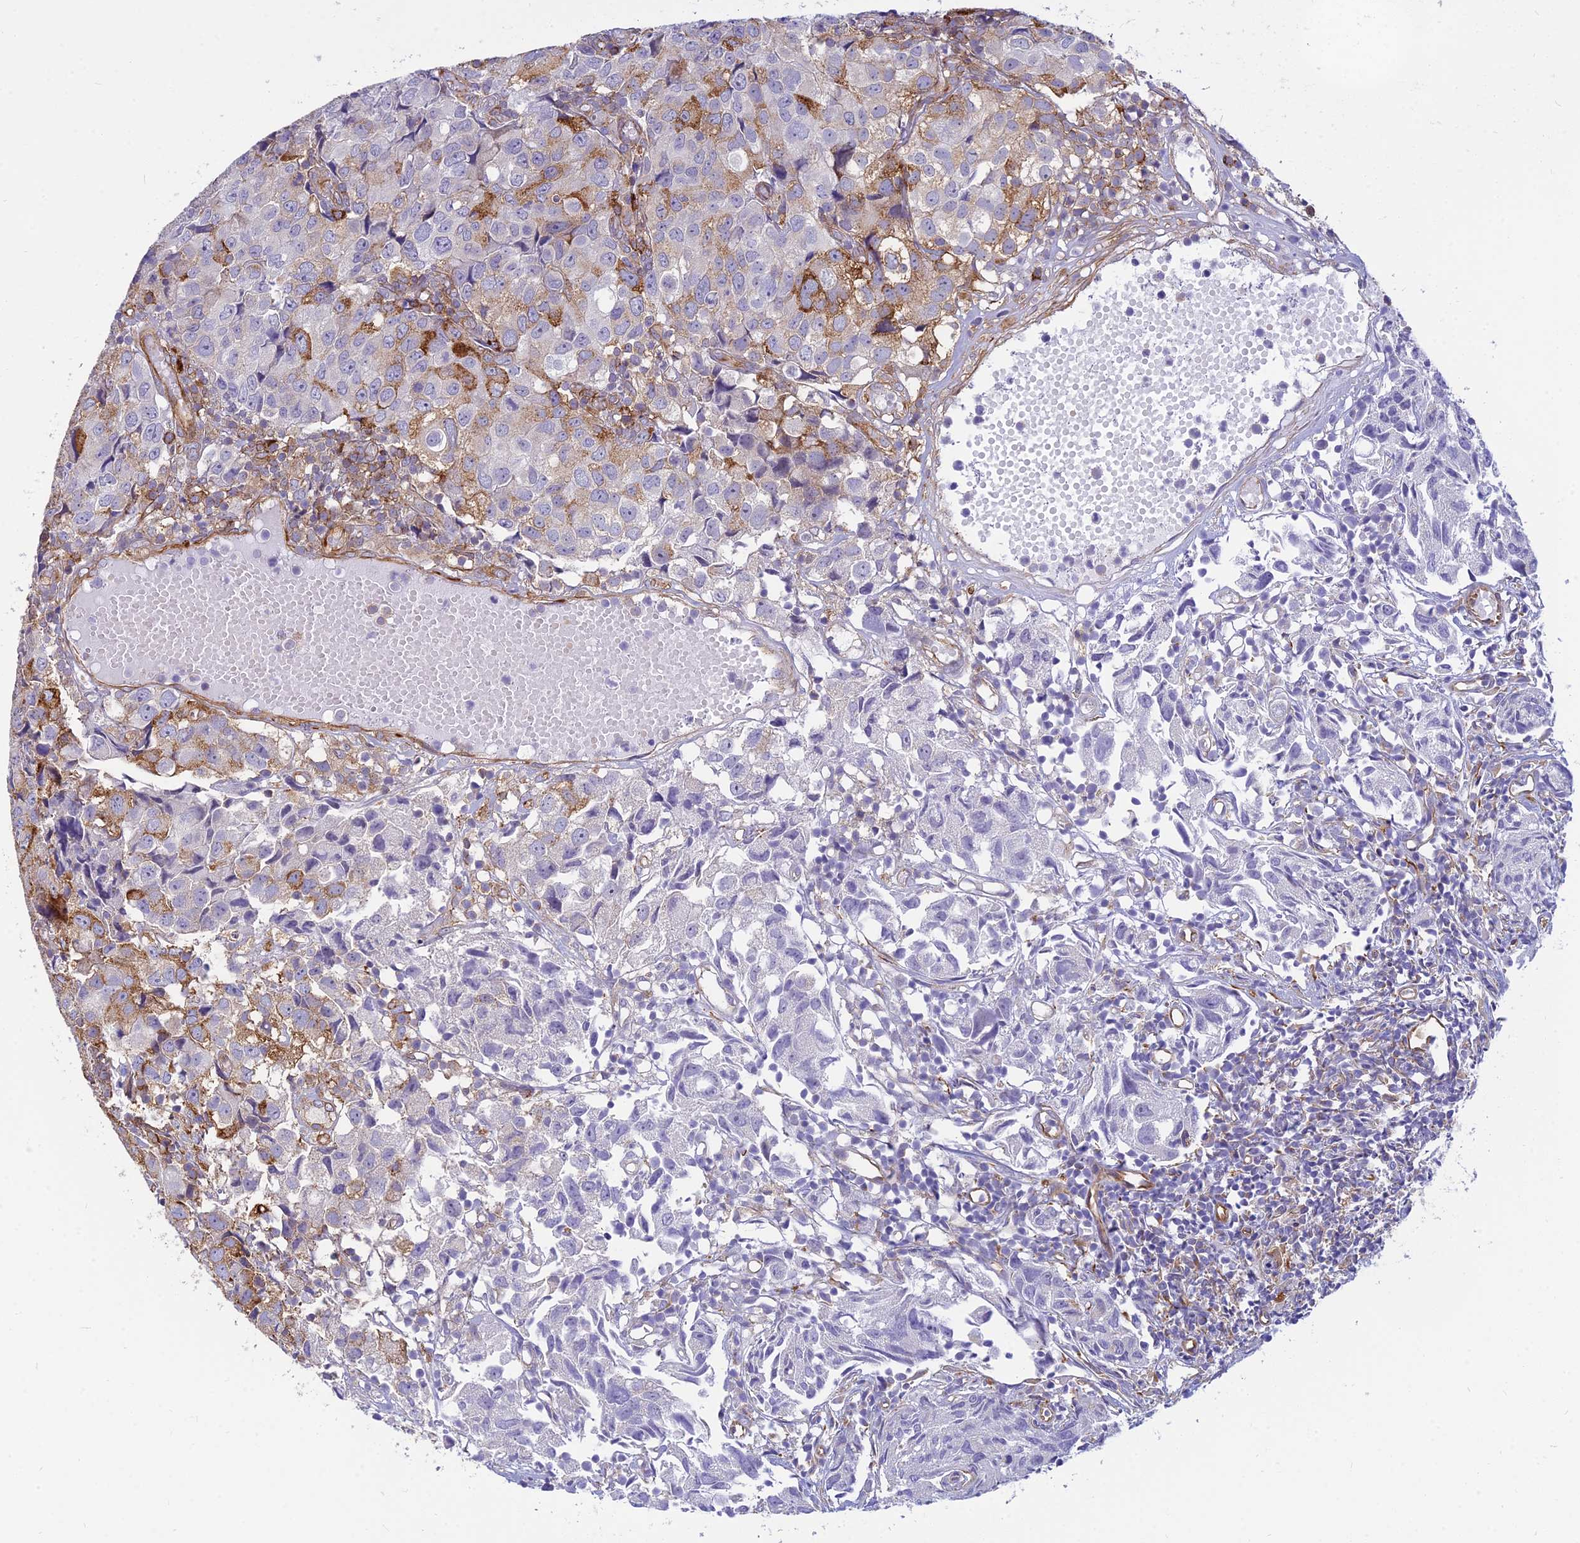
{"staining": {"intensity": "moderate", "quantity": "<25%", "location": "cytoplasmic/membranous"}, "tissue": "urothelial cancer", "cell_type": "Tumor cells", "image_type": "cancer", "snomed": [{"axis": "morphology", "description": "Urothelial carcinoma, High grade"}, {"axis": "topography", "description": "Urinary bladder"}], "caption": "Immunohistochemical staining of urothelial cancer reveals low levels of moderate cytoplasmic/membranous protein expression in about <25% of tumor cells.", "gene": "SAPCD2", "patient": {"sex": "female", "age": 75}}